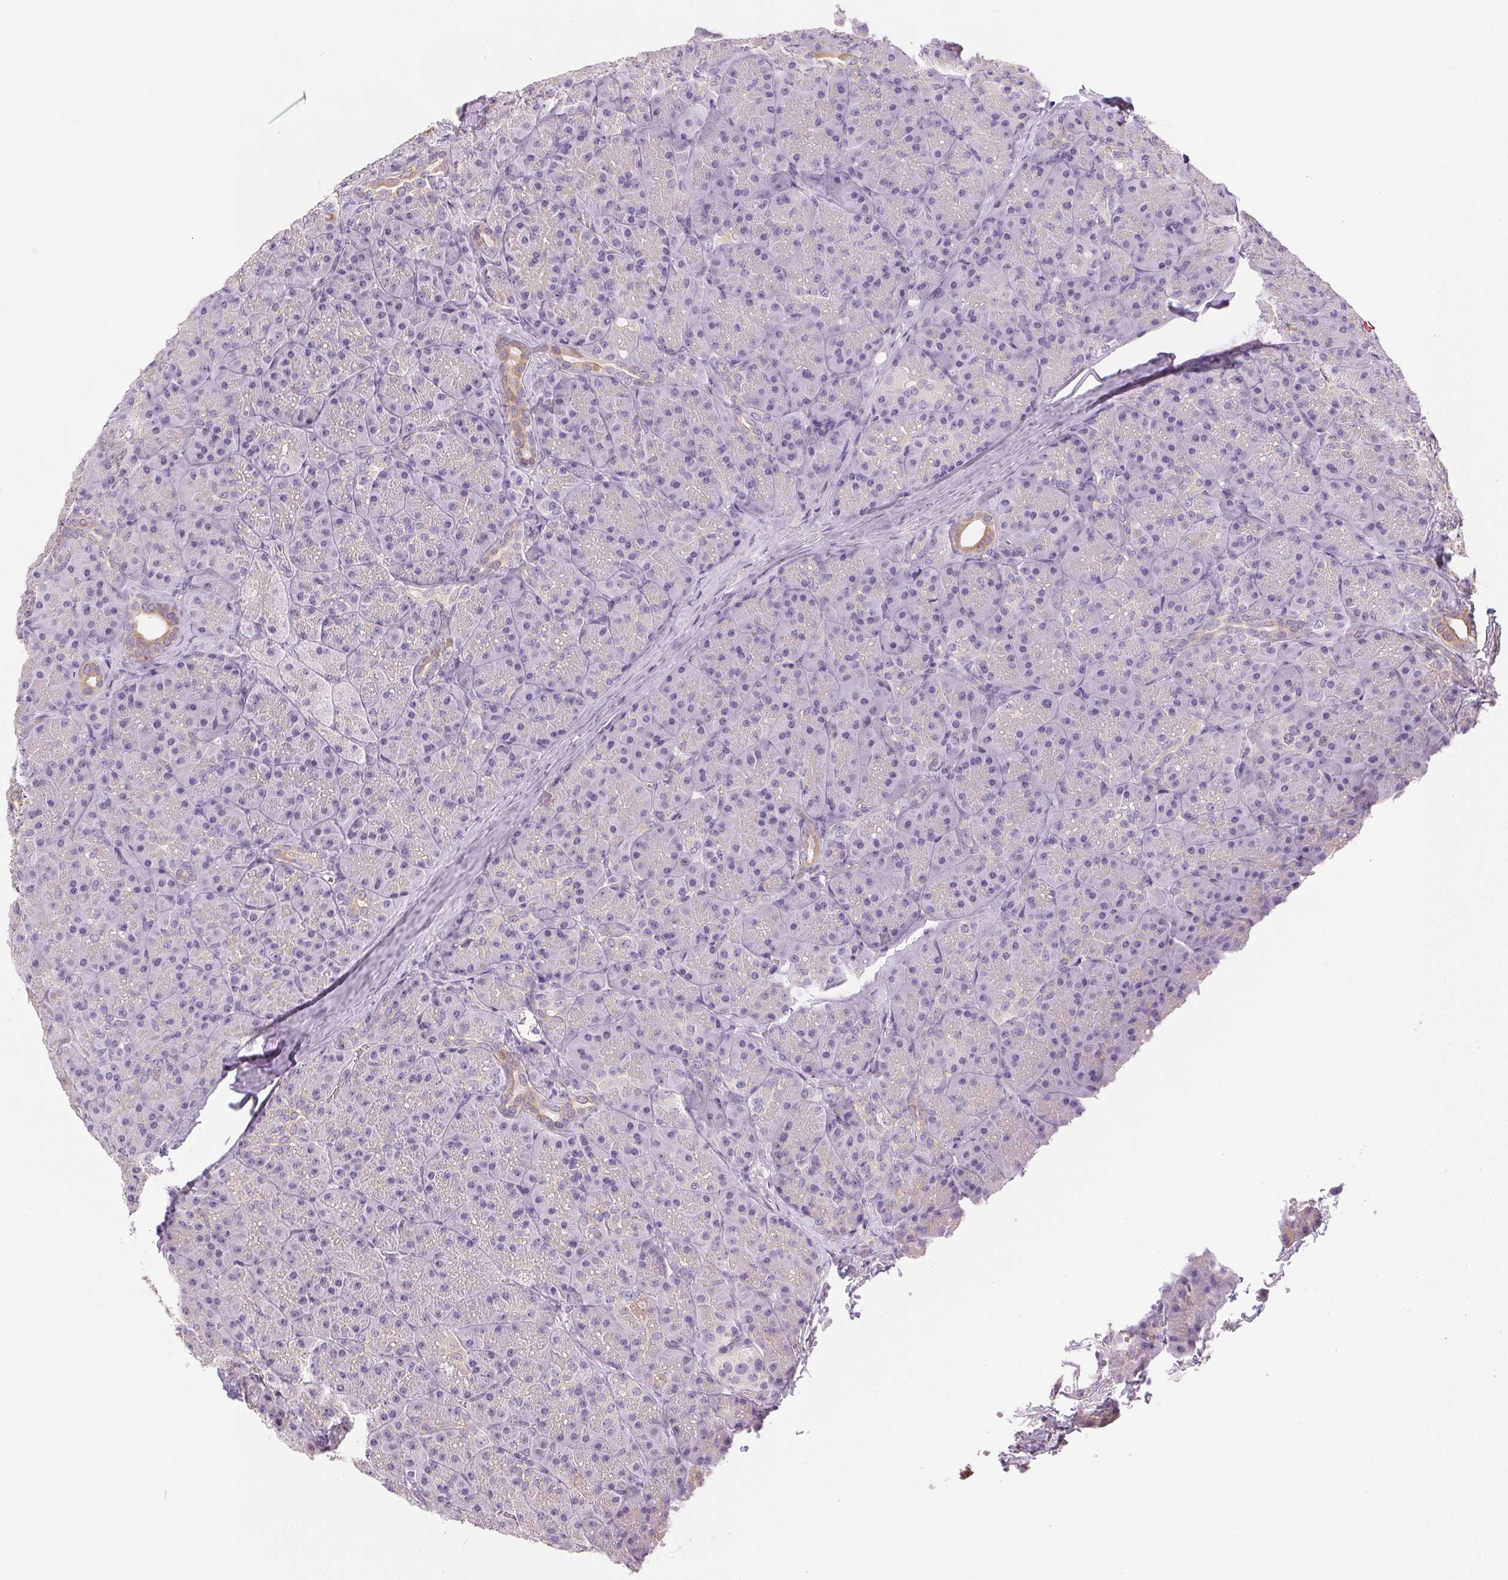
{"staining": {"intensity": "weak", "quantity": "<25%", "location": "cytoplasmic/membranous"}, "tissue": "pancreas", "cell_type": "Exocrine glandular cells", "image_type": "normal", "snomed": [{"axis": "morphology", "description": "Normal tissue, NOS"}, {"axis": "topography", "description": "Pancreas"}], "caption": "Immunohistochemistry (IHC) of normal pancreas reveals no staining in exocrine glandular cells. (DAB immunohistochemistry visualized using brightfield microscopy, high magnification).", "gene": "SLC17A7", "patient": {"sex": "male", "age": 57}}